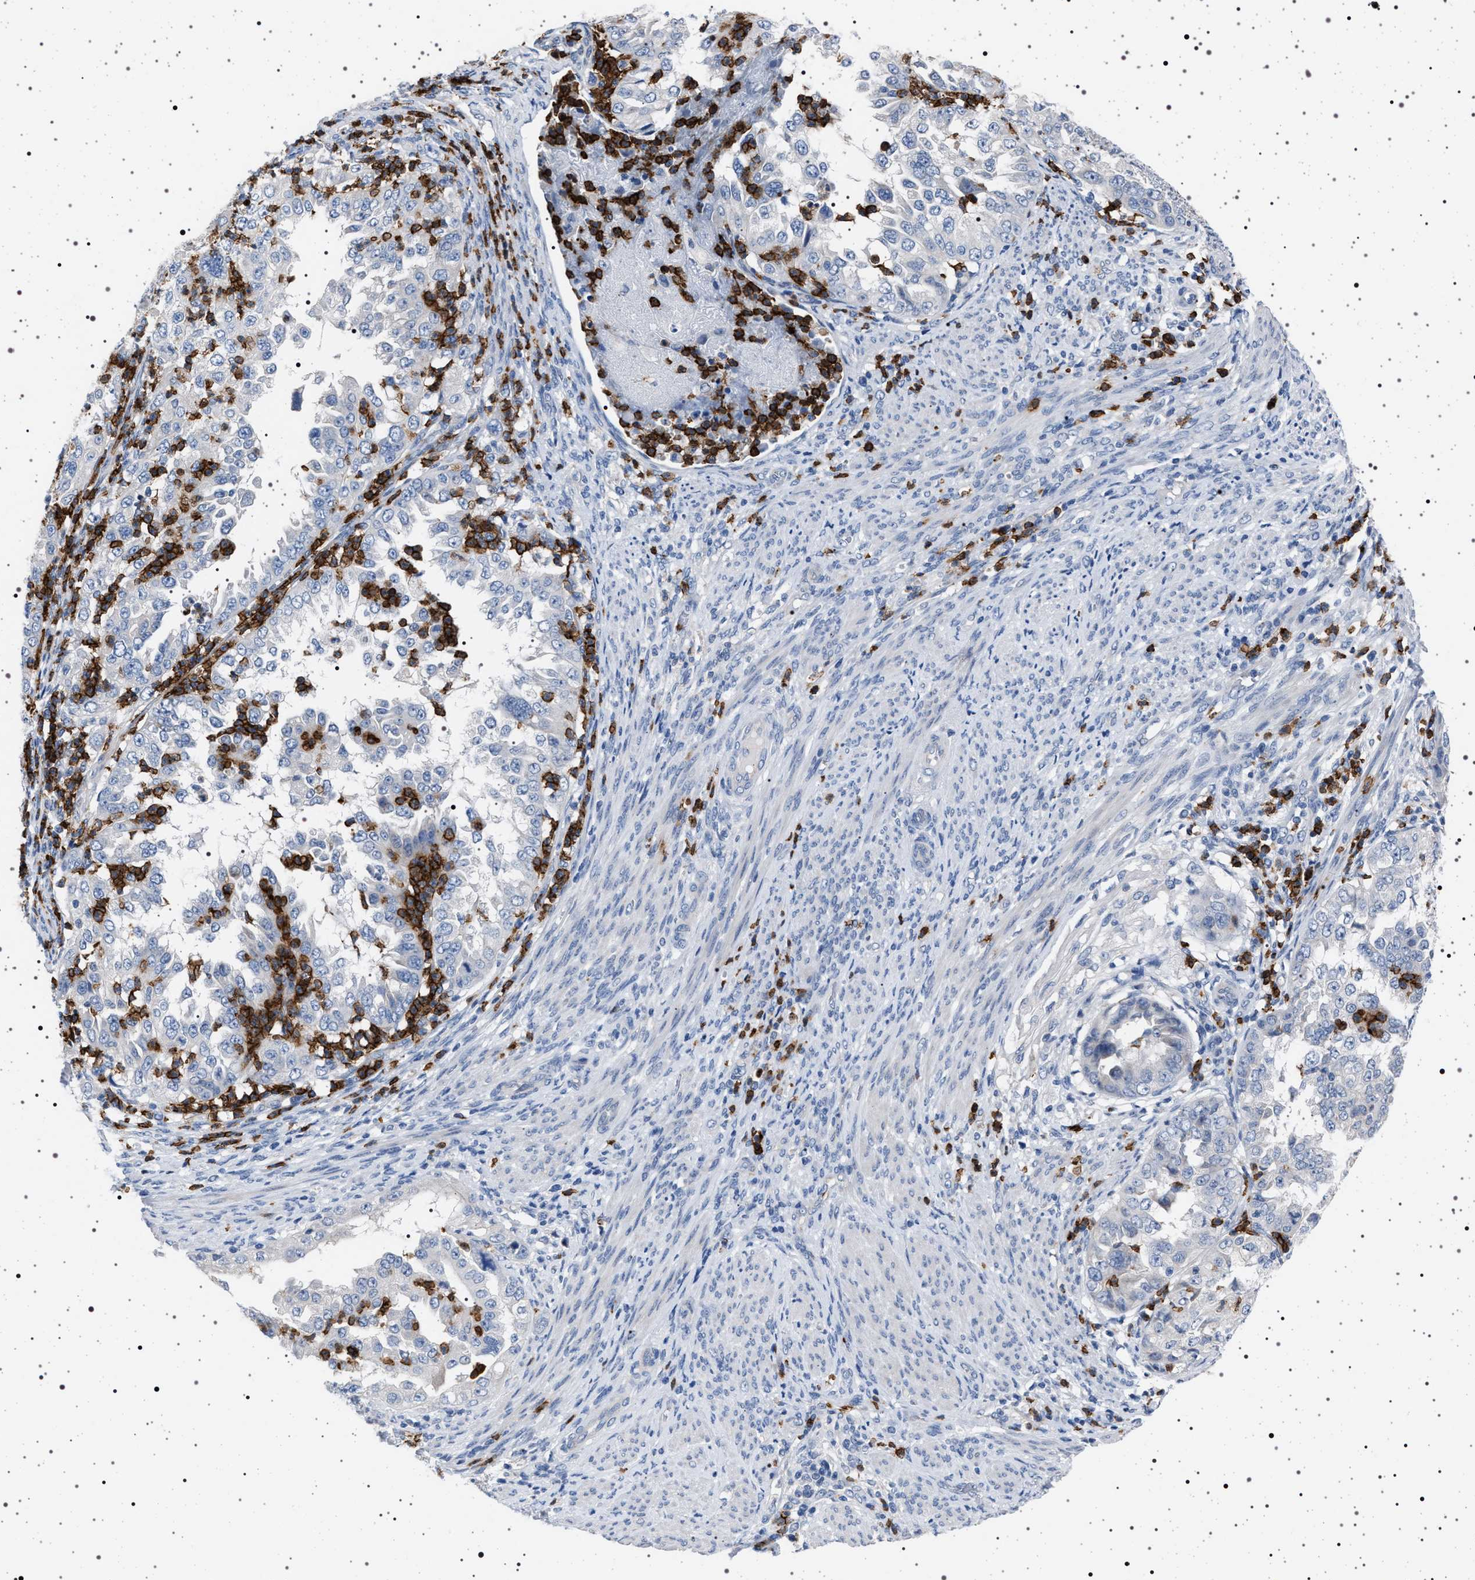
{"staining": {"intensity": "negative", "quantity": "none", "location": "none"}, "tissue": "endometrial cancer", "cell_type": "Tumor cells", "image_type": "cancer", "snomed": [{"axis": "morphology", "description": "Adenocarcinoma, NOS"}, {"axis": "topography", "description": "Endometrium"}], "caption": "Tumor cells show no significant protein staining in endometrial cancer (adenocarcinoma).", "gene": "NAT9", "patient": {"sex": "female", "age": 85}}